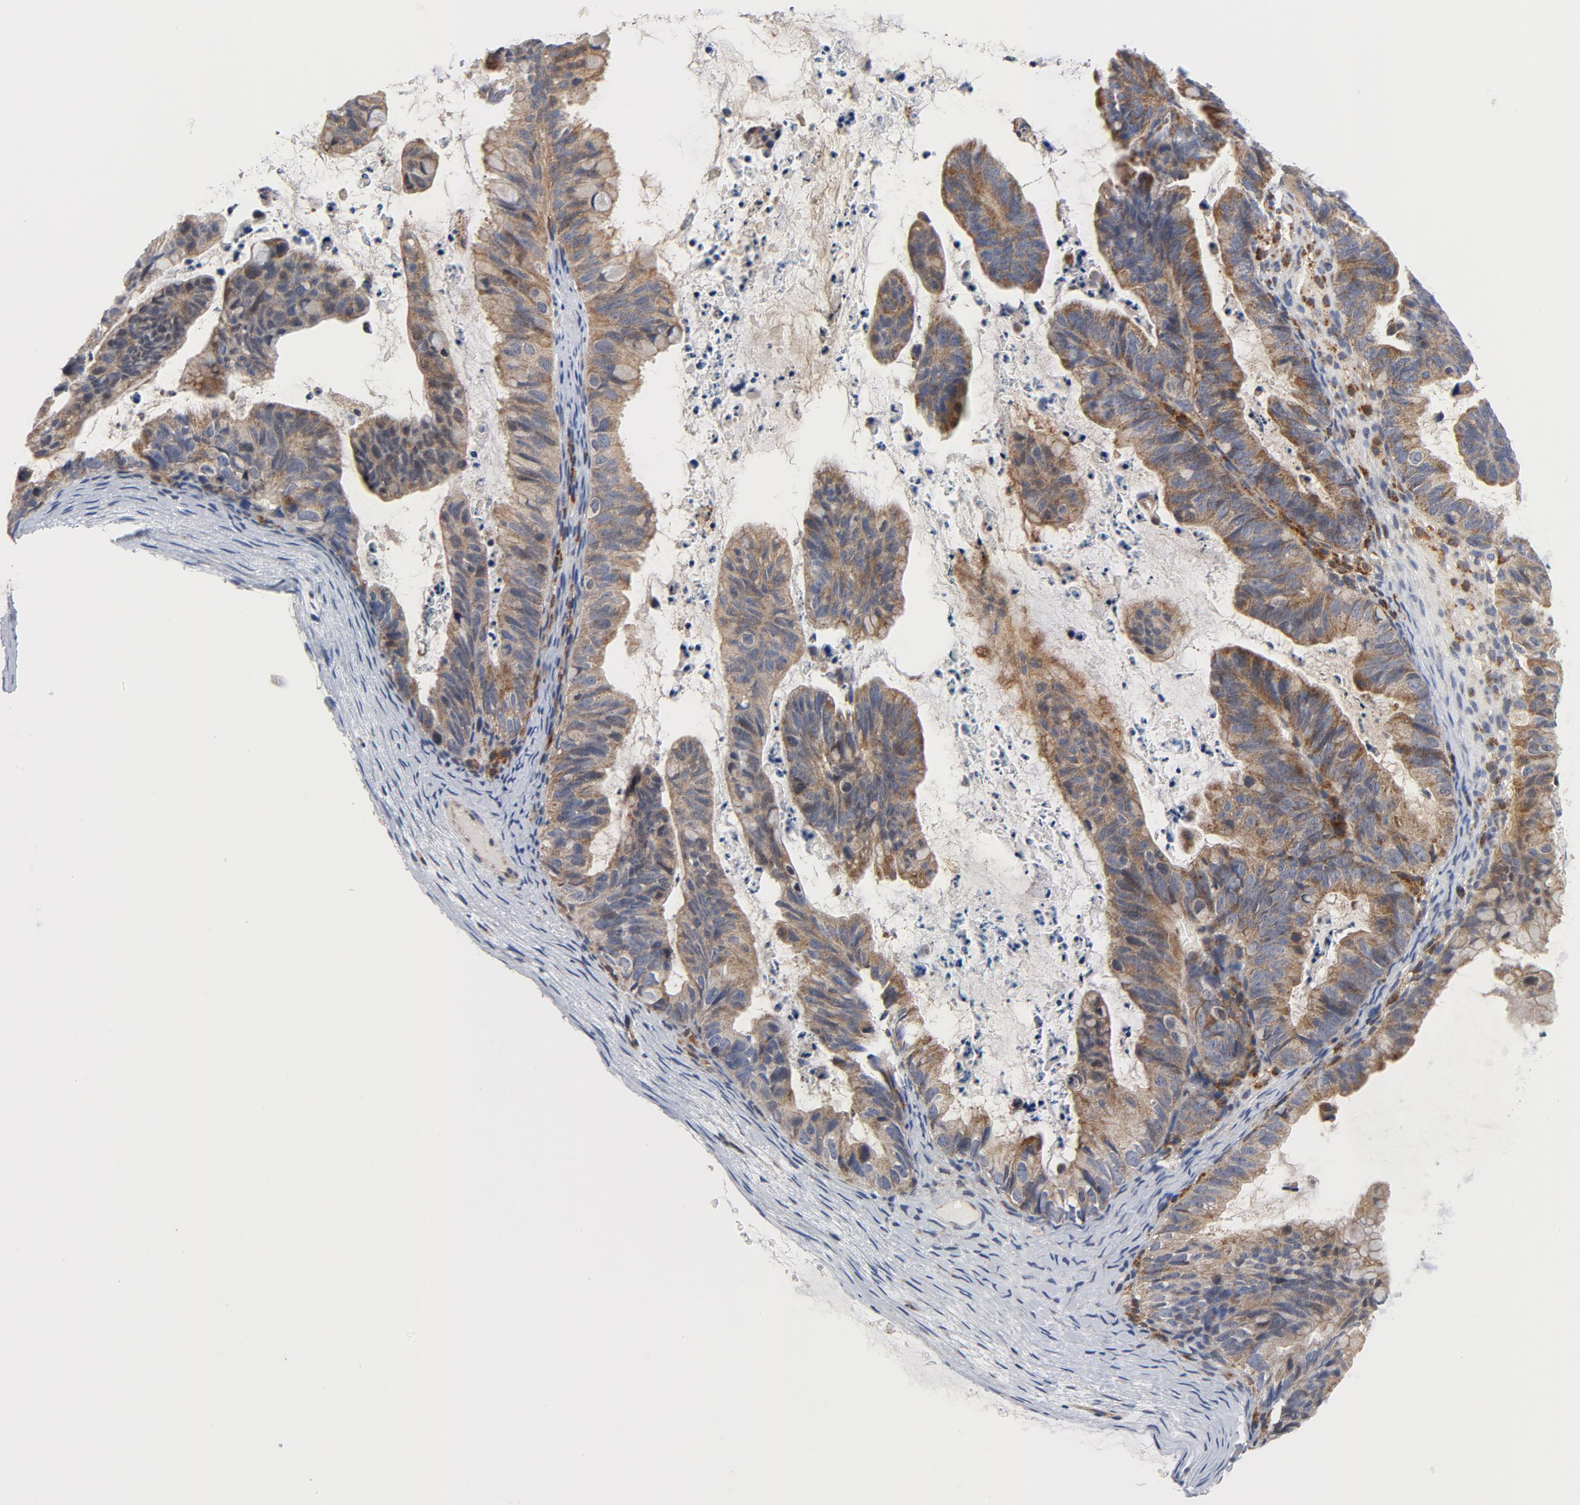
{"staining": {"intensity": "moderate", "quantity": ">75%", "location": "cytoplasmic/membranous"}, "tissue": "ovarian cancer", "cell_type": "Tumor cells", "image_type": "cancer", "snomed": [{"axis": "morphology", "description": "Cystadenocarcinoma, mucinous, NOS"}, {"axis": "topography", "description": "Ovary"}], "caption": "Moderate cytoplasmic/membranous staining for a protein is seen in approximately >75% of tumor cells of ovarian cancer (mucinous cystadenocarcinoma) using immunohistochemistry.", "gene": "RAPGEF4", "patient": {"sex": "female", "age": 36}}